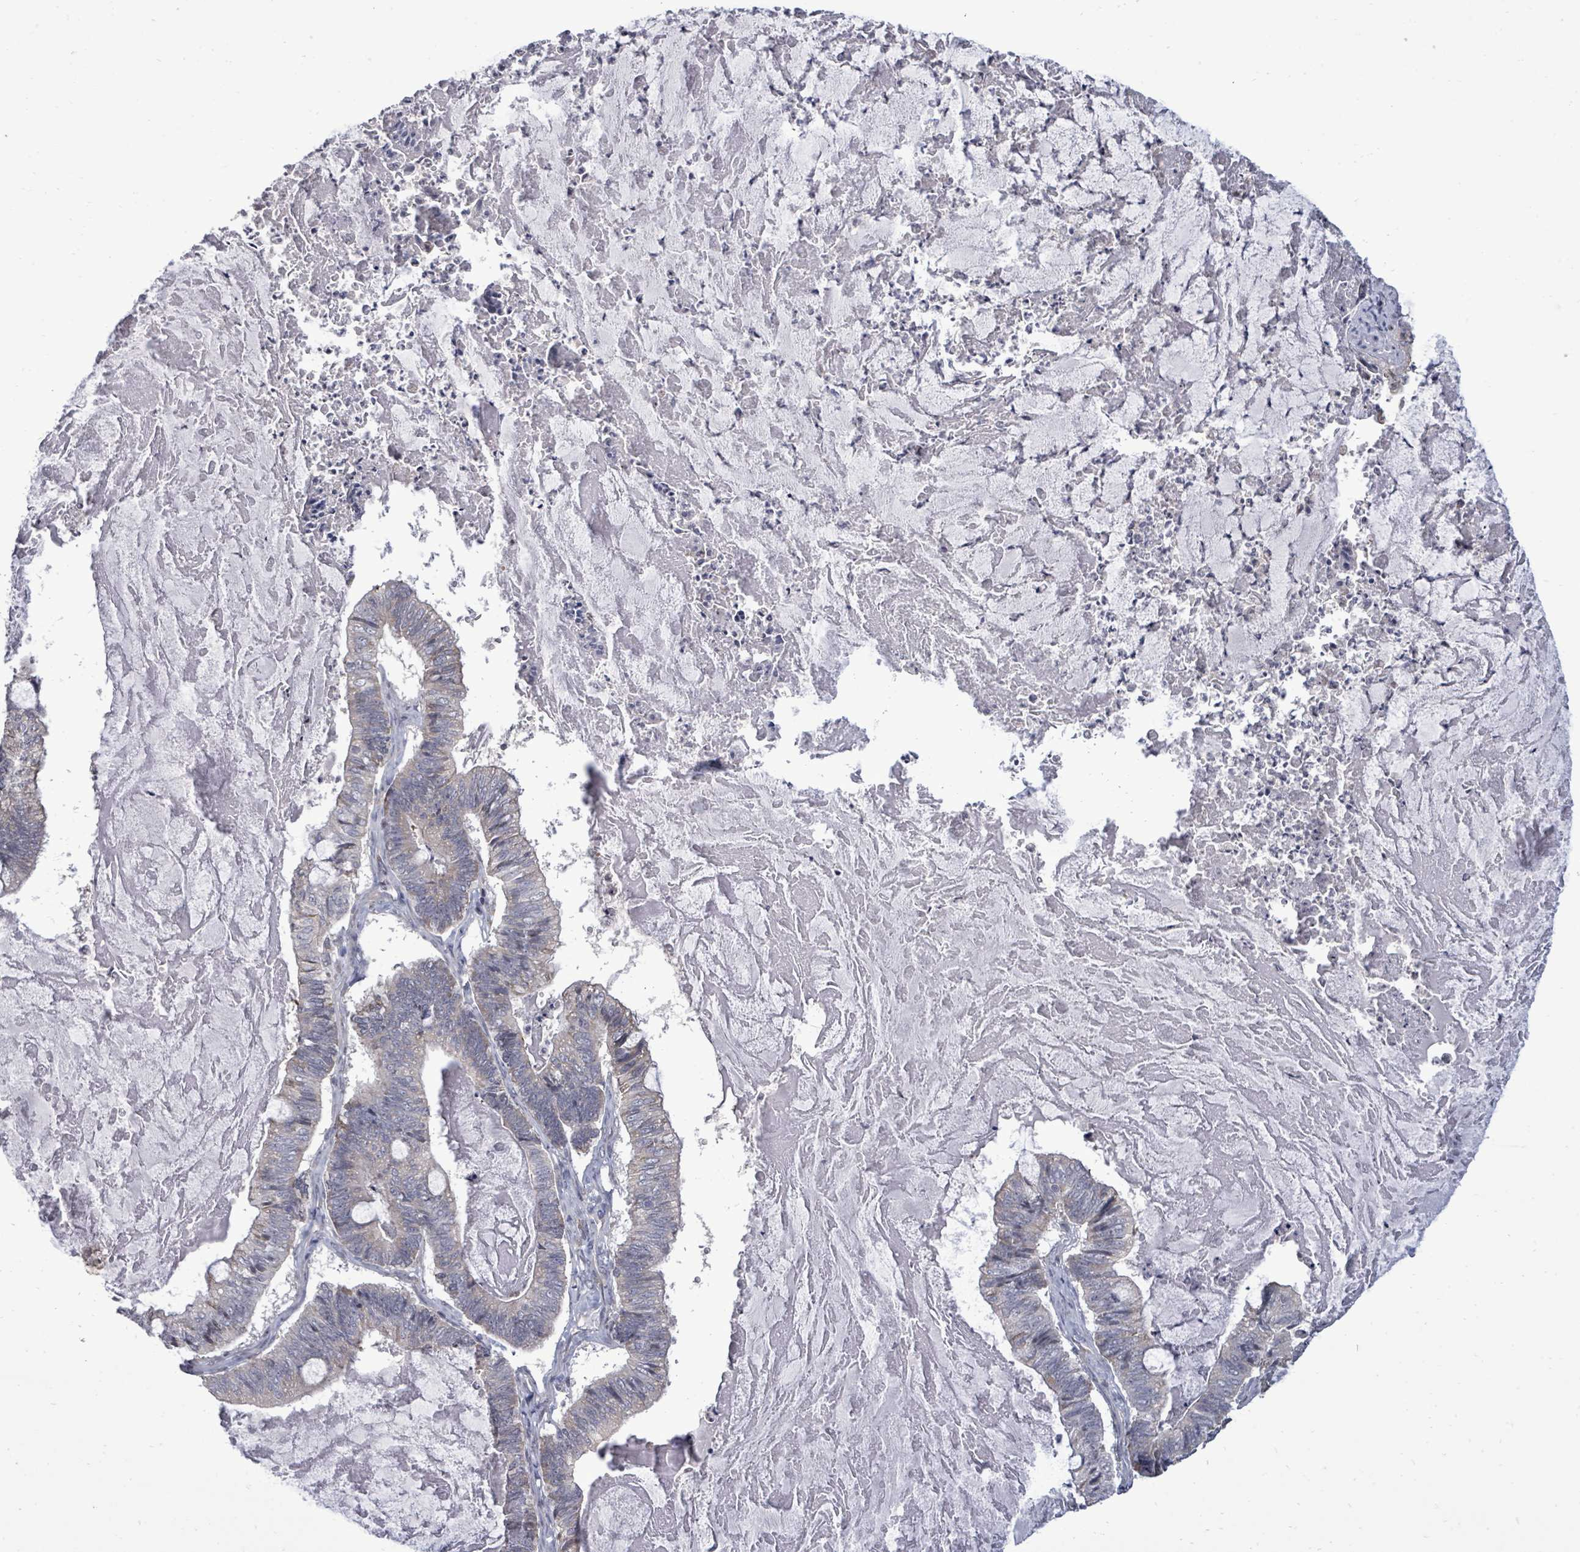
{"staining": {"intensity": "negative", "quantity": "none", "location": "none"}, "tissue": "ovarian cancer", "cell_type": "Tumor cells", "image_type": "cancer", "snomed": [{"axis": "morphology", "description": "Cystadenocarcinoma, mucinous, NOS"}, {"axis": "topography", "description": "Ovary"}], "caption": "A high-resolution photomicrograph shows immunohistochemistry staining of ovarian cancer (mucinous cystadenocarcinoma), which exhibits no significant staining in tumor cells.", "gene": "POMGNT2", "patient": {"sex": "female", "age": 61}}